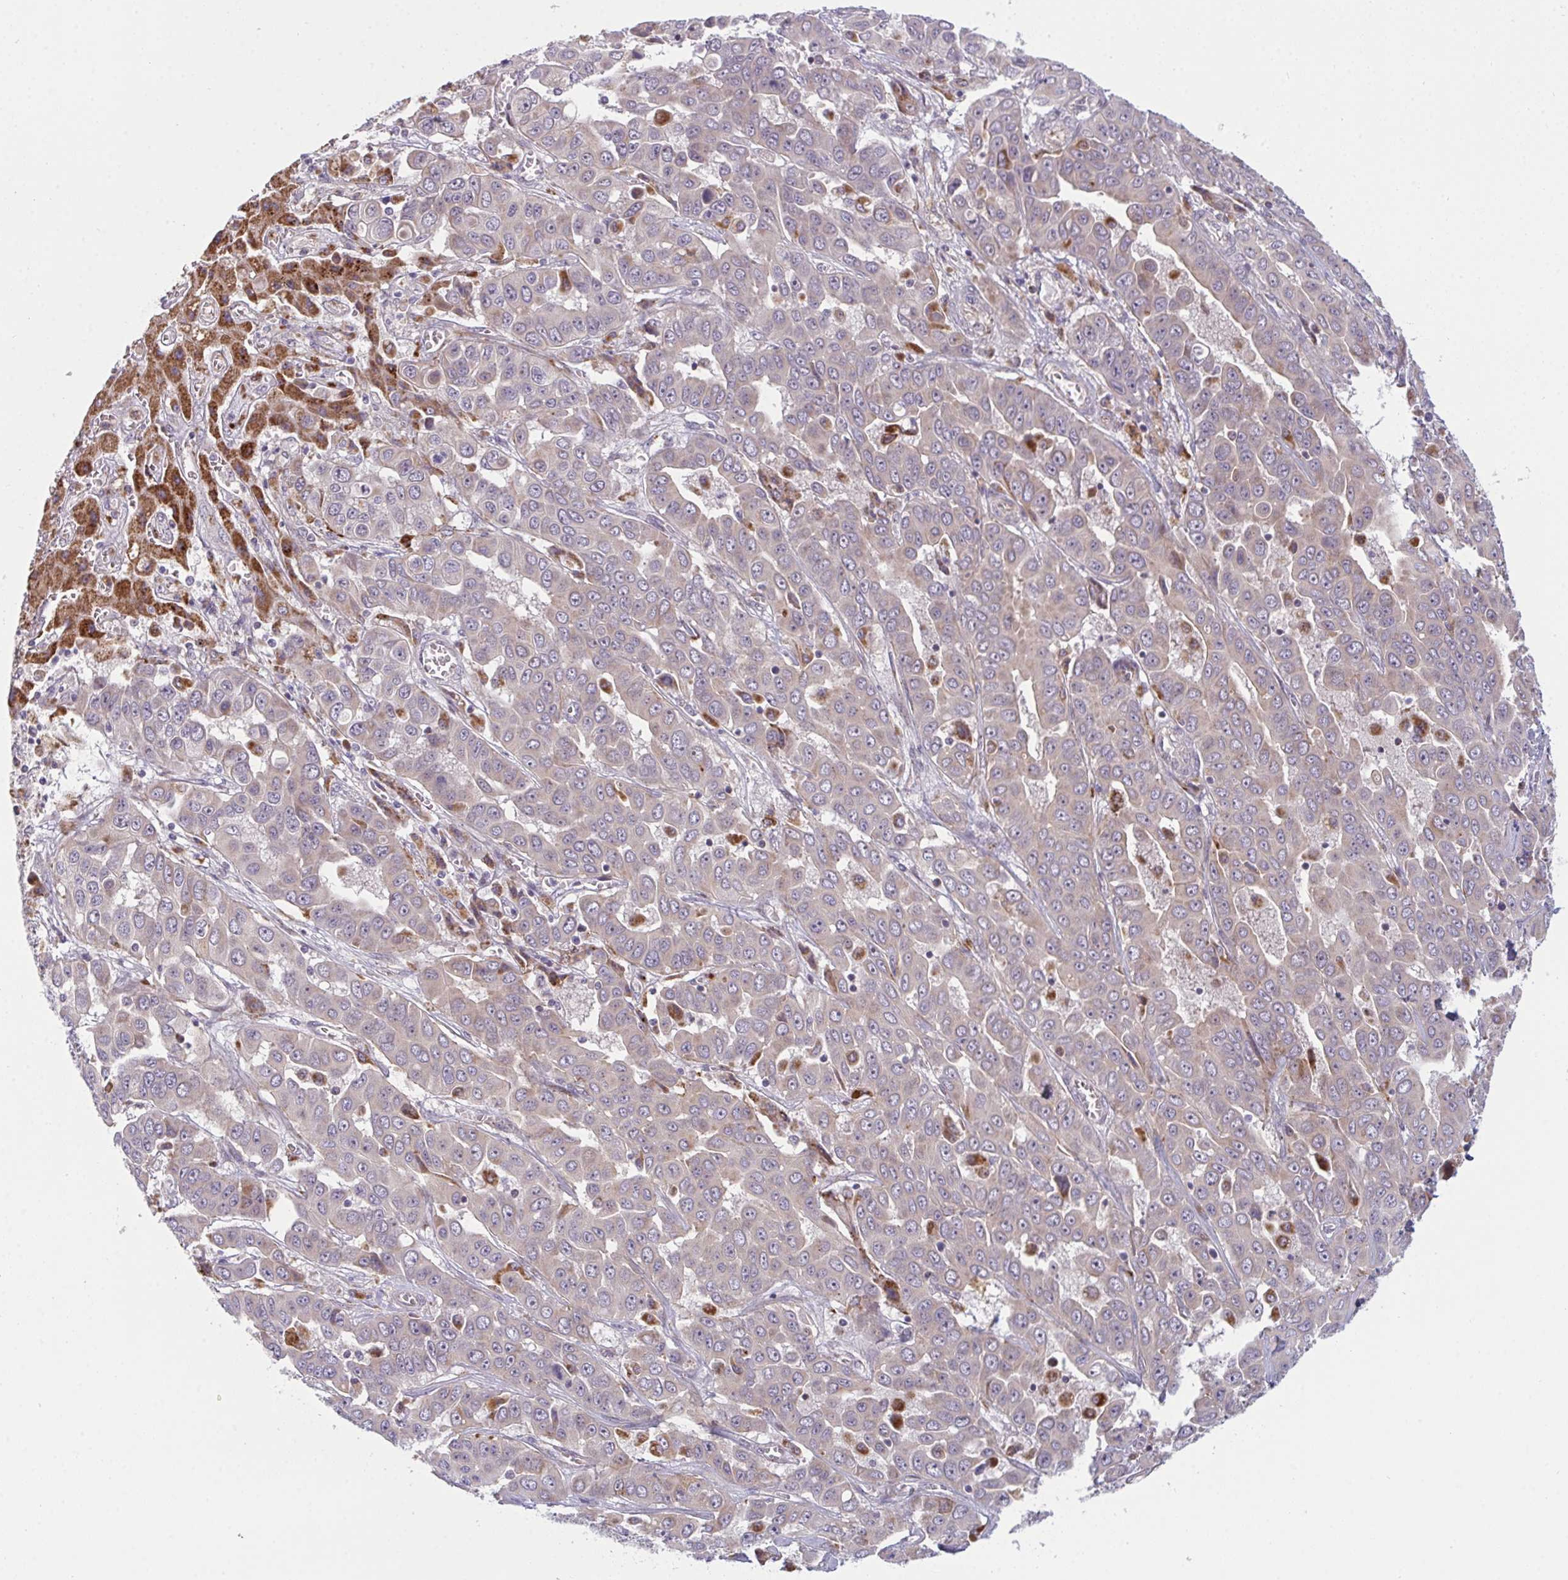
{"staining": {"intensity": "weak", "quantity": "<25%", "location": "cytoplasmic/membranous"}, "tissue": "liver cancer", "cell_type": "Tumor cells", "image_type": "cancer", "snomed": [{"axis": "morphology", "description": "Cholangiocarcinoma"}, {"axis": "topography", "description": "Liver"}], "caption": "Immunohistochemical staining of liver cancer (cholangiocarcinoma) shows no significant expression in tumor cells.", "gene": "XAF1", "patient": {"sex": "female", "age": 52}}